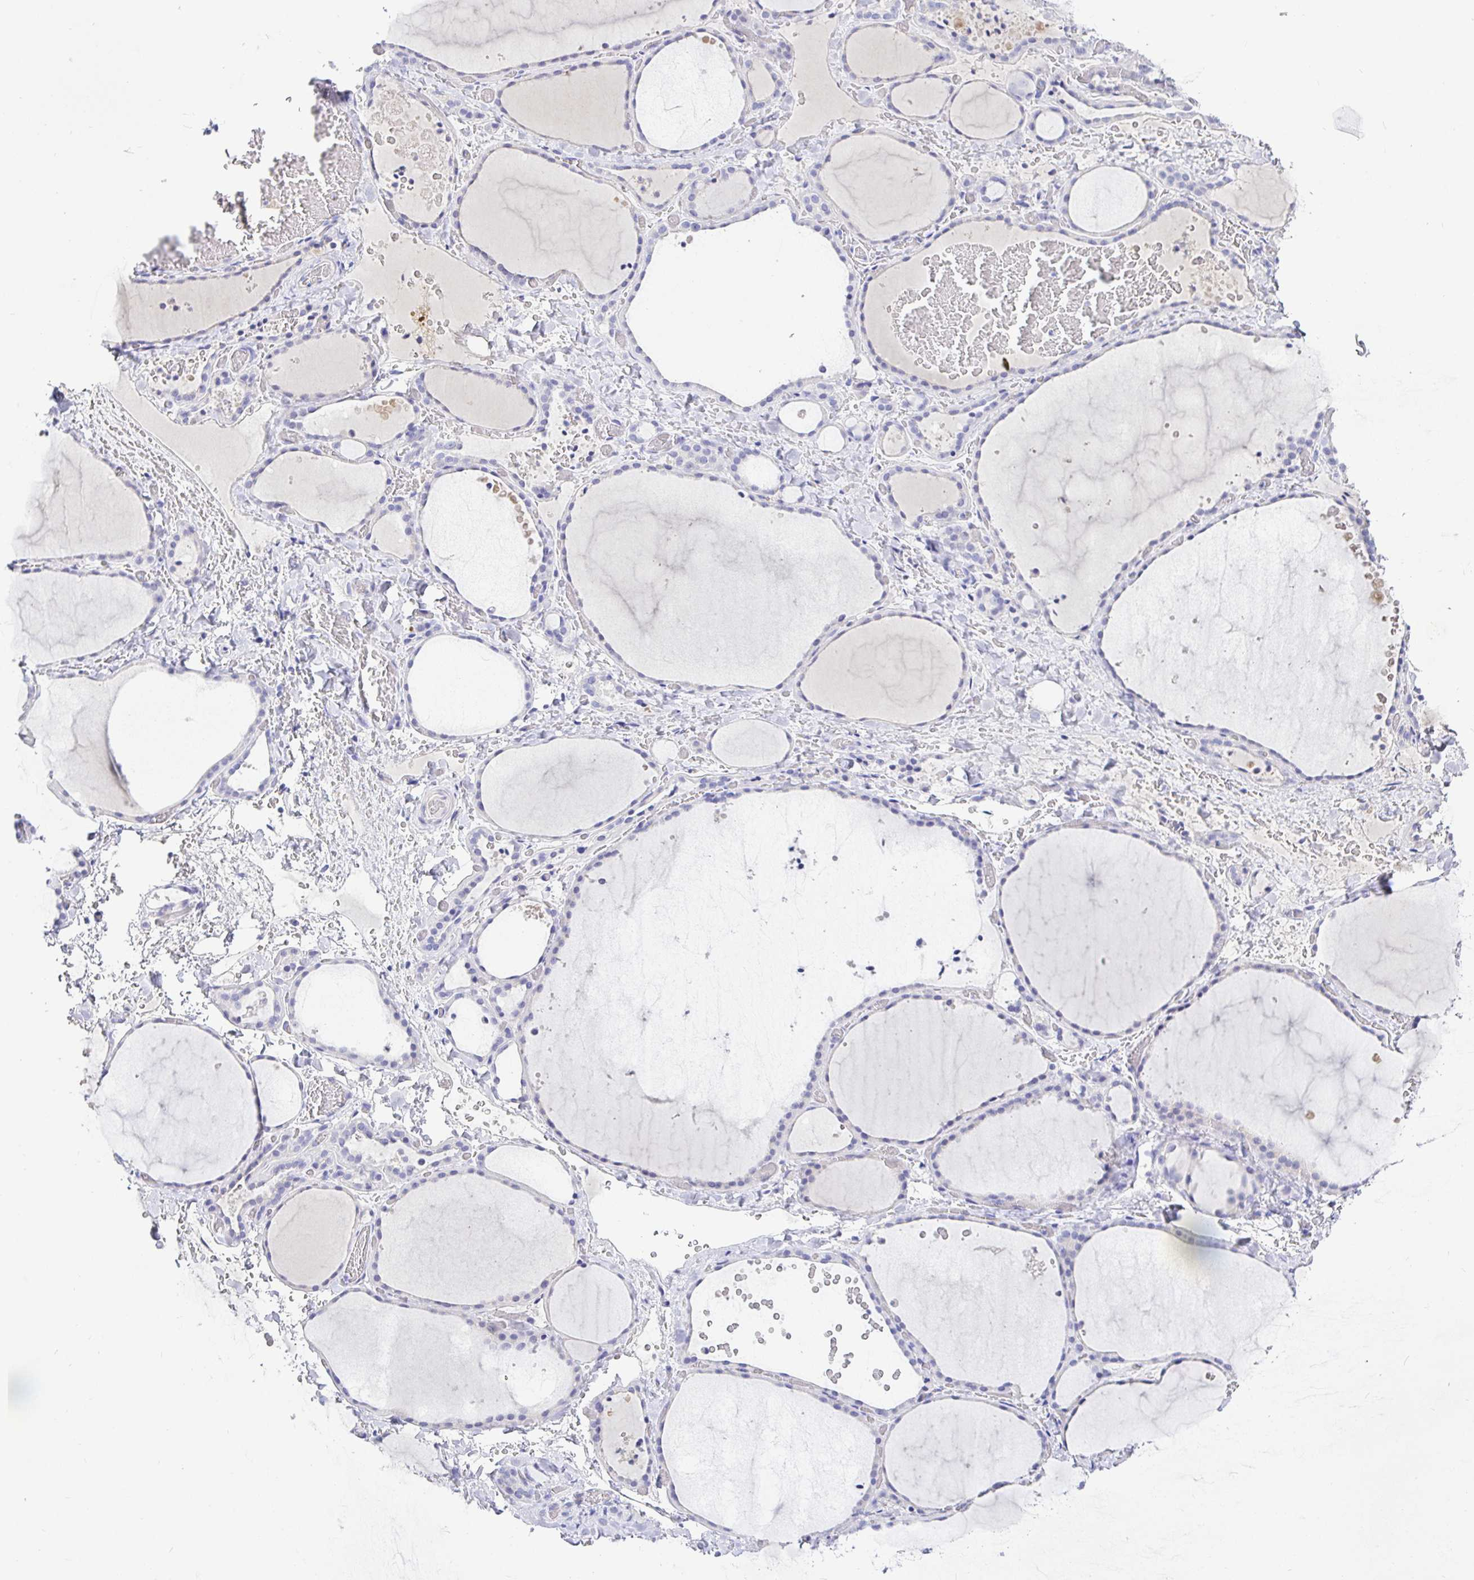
{"staining": {"intensity": "negative", "quantity": "none", "location": "none"}, "tissue": "thyroid gland", "cell_type": "Glandular cells", "image_type": "normal", "snomed": [{"axis": "morphology", "description": "Normal tissue, NOS"}, {"axis": "topography", "description": "Thyroid gland"}], "caption": "This is a photomicrograph of immunohistochemistry staining of benign thyroid gland, which shows no staining in glandular cells. (DAB immunohistochemistry, high magnification).", "gene": "TPTE", "patient": {"sex": "female", "age": 36}}